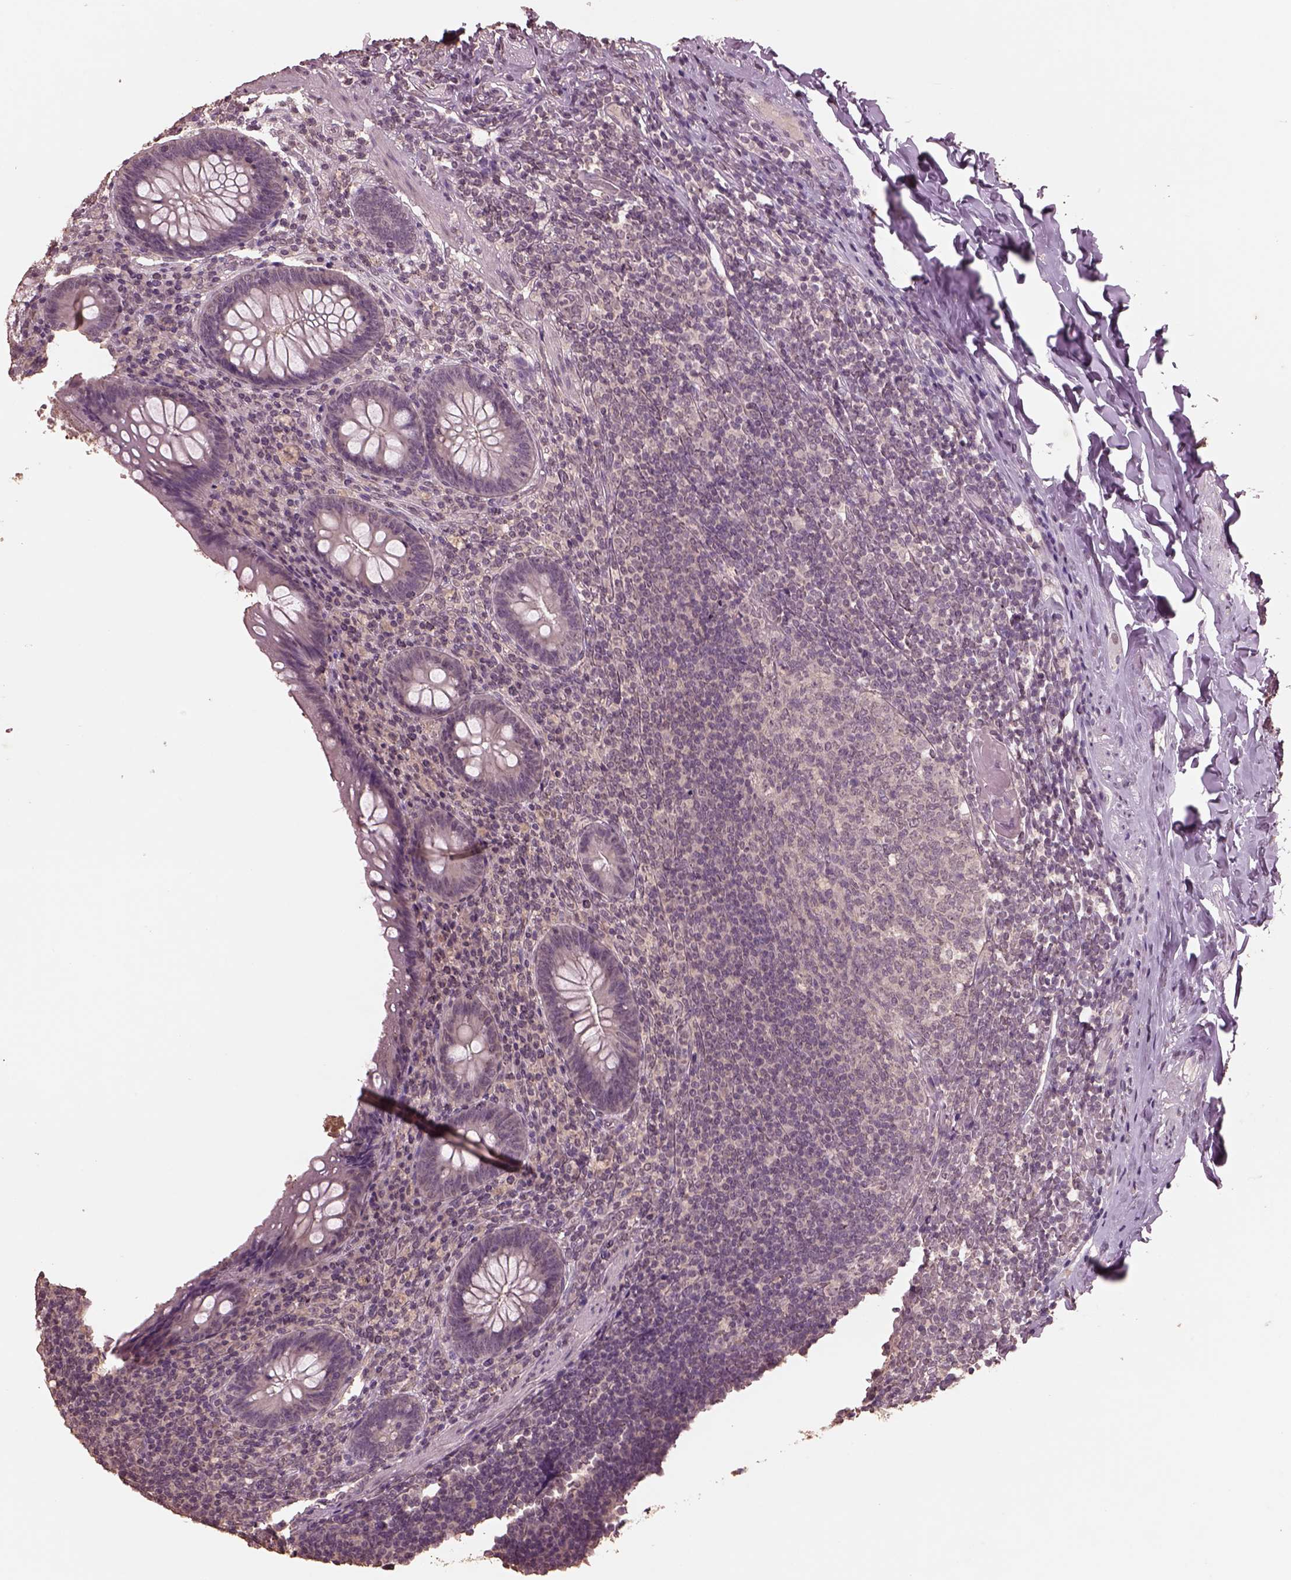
{"staining": {"intensity": "negative", "quantity": "none", "location": "none"}, "tissue": "appendix", "cell_type": "Glandular cells", "image_type": "normal", "snomed": [{"axis": "morphology", "description": "Normal tissue, NOS"}, {"axis": "topography", "description": "Appendix"}], "caption": "High power microscopy micrograph of an immunohistochemistry (IHC) image of unremarkable appendix, revealing no significant expression in glandular cells. (DAB IHC with hematoxylin counter stain).", "gene": "CPT1C", "patient": {"sex": "male", "age": 47}}